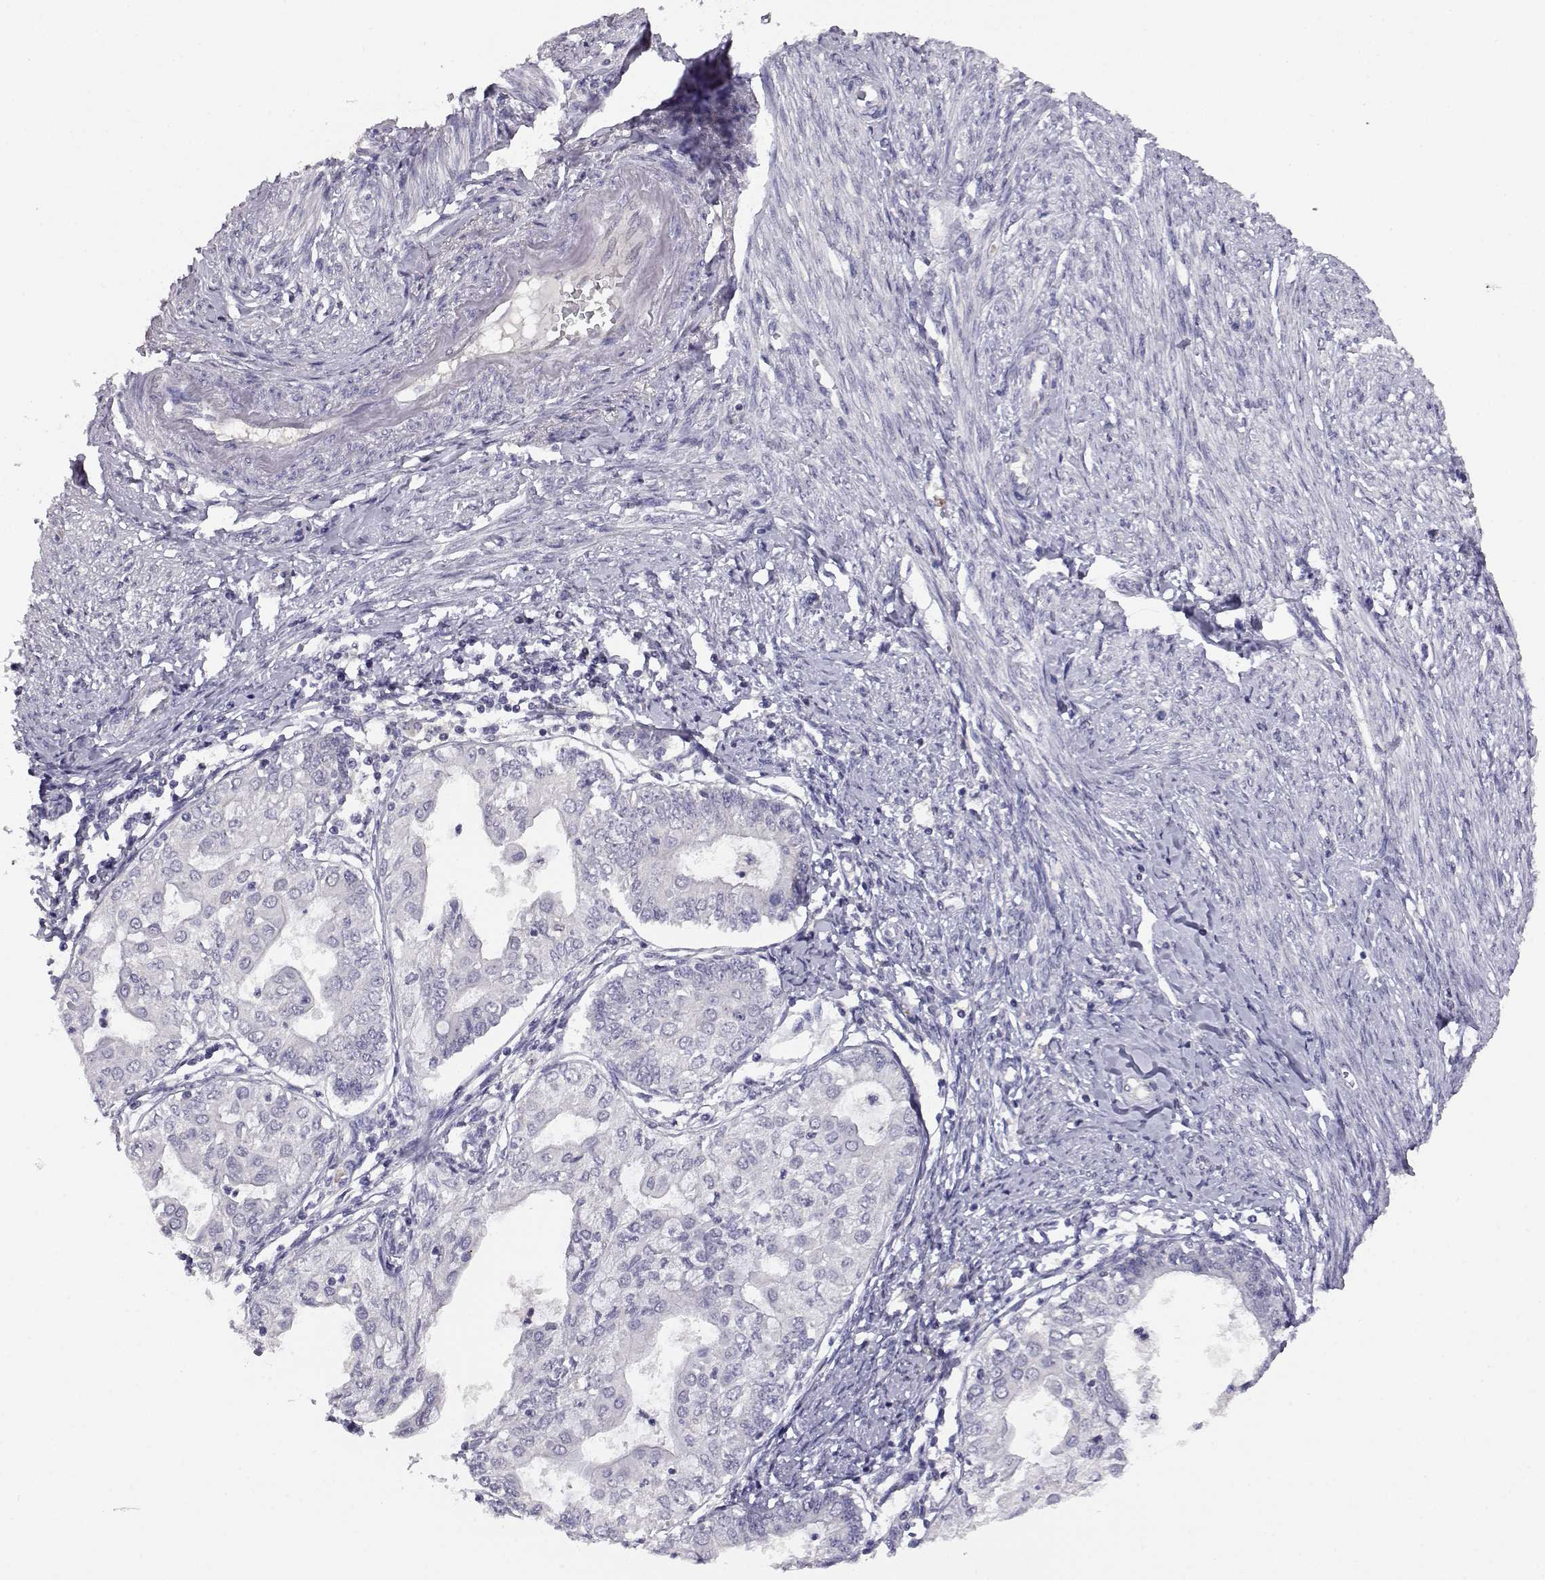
{"staining": {"intensity": "negative", "quantity": "none", "location": "none"}, "tissue": "endometrial cancer", "cell_type": "Tumor cells", "image_type": "cancer", "snomed": [{"axis": "morphology", "description": "Adenocarcinoma, NOS"}, {"axis": "topography", "description": "Endometrium"}], "caption": "Endometrial cancer (adenocarcinoma) was stained to show a protein in brown. There is no significant staining in tumor cells. Brightfield microscopy of immunohistochemistry stained with DAB (brown) and hematoxylin (blue), captured at high magnification.", "gene": "AKR1B1", "patient": {"sex": "female", "age": 68}}